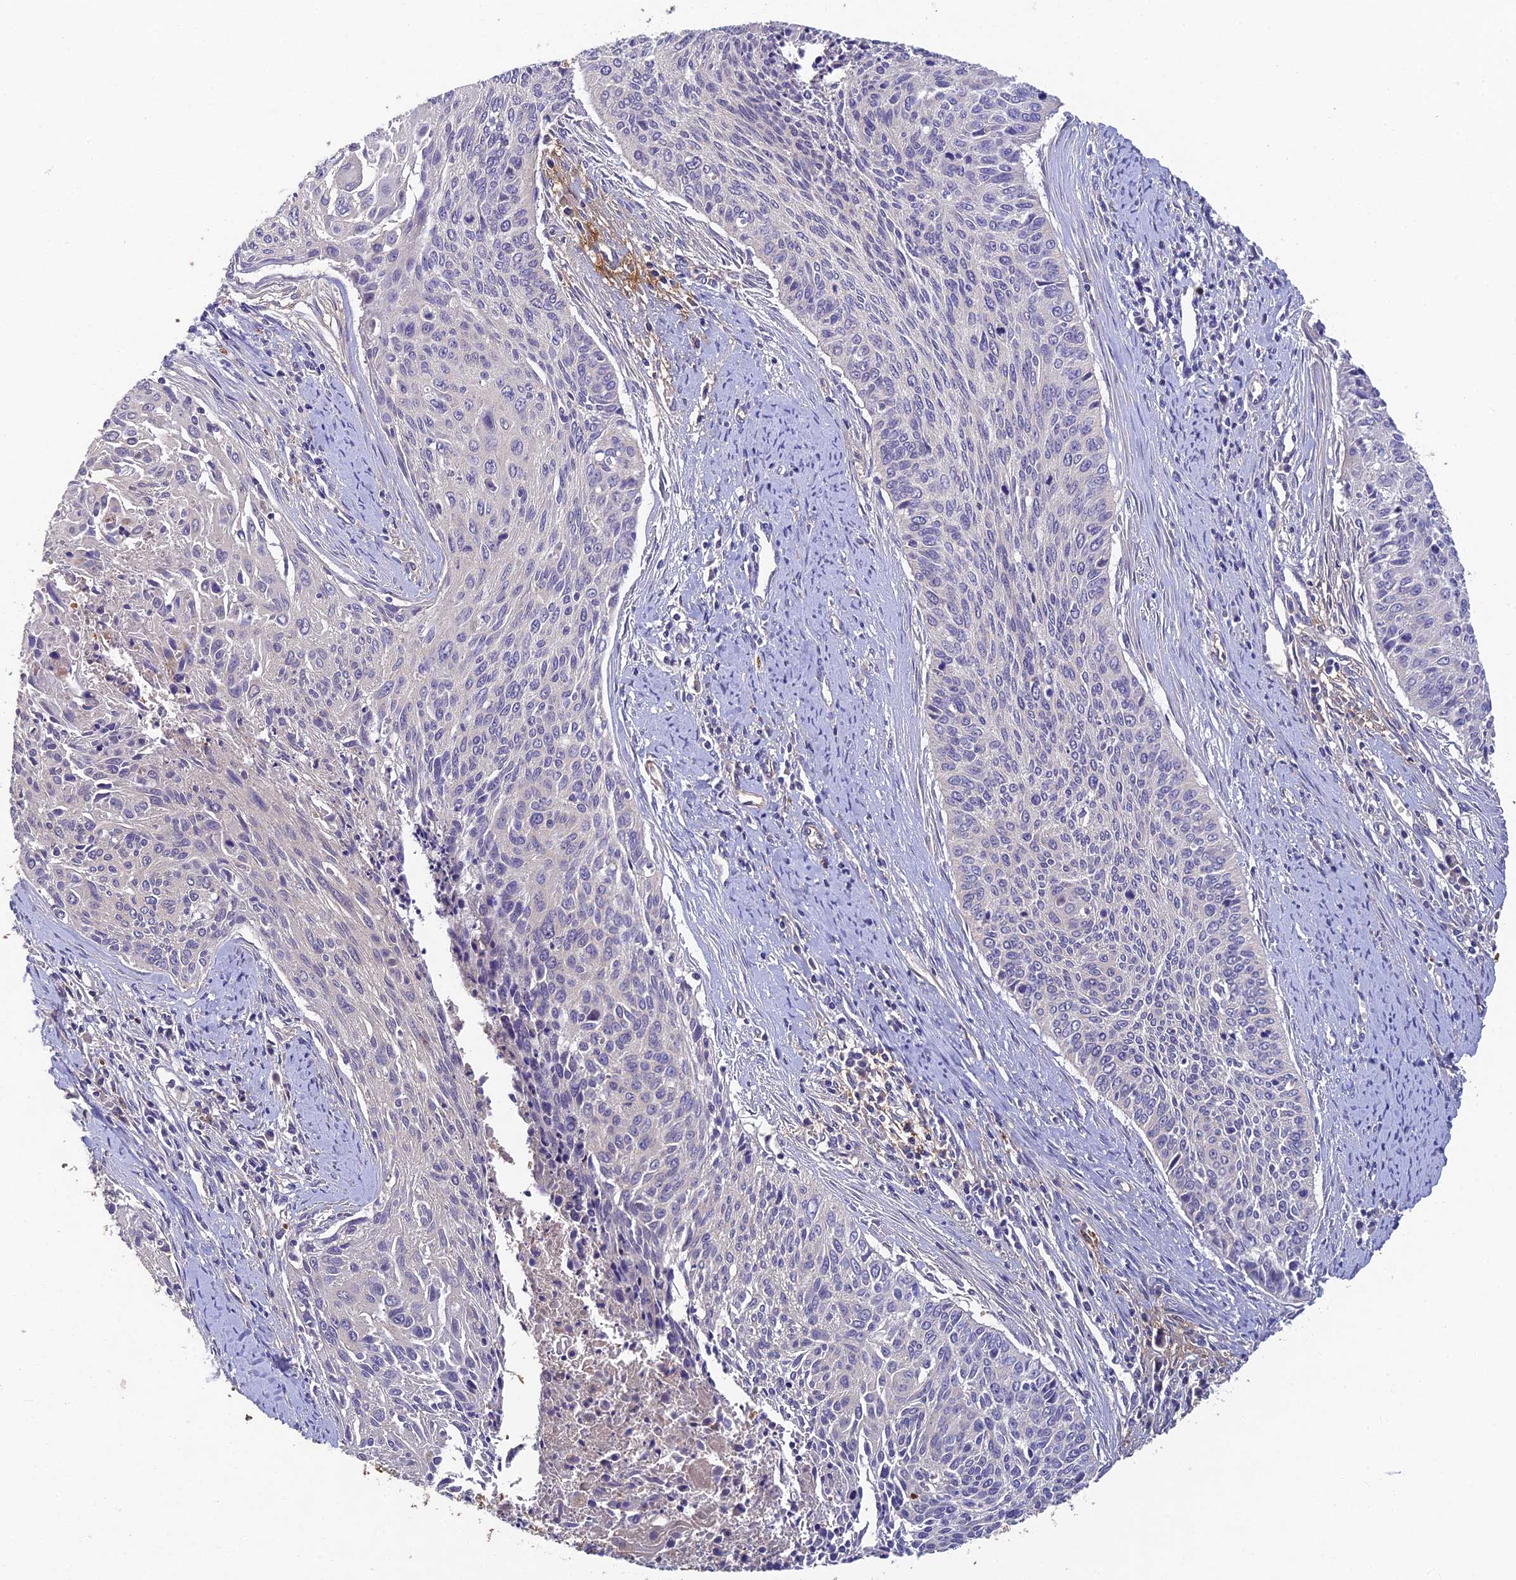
{"staining": {"intensity": "negative", "quantity": "none", "location": "none"}, "tissue": "cervical cancer", "cell_type": "Tumor cells", "image_type": "cancer", "snomed": [{"axis": "morphology", "description": "Squamous cell carcinoma, NOS"}, {"axis": "topography", "description": "Cervix"}], "caption": "High power microscopy micrograph of an immunohistochemistry (IHC) micrograph of cervical cancer (squamous cell carcinoma), revealing no significant expression in tumor cells. The staining is performed using DAB (3,3'-diaminobenzidine) brown chromogen with nuclei counter-stained in using hematoxylin.", "gene": "ADAMTS13", "patient": {"sex": "female", "age": 55}}